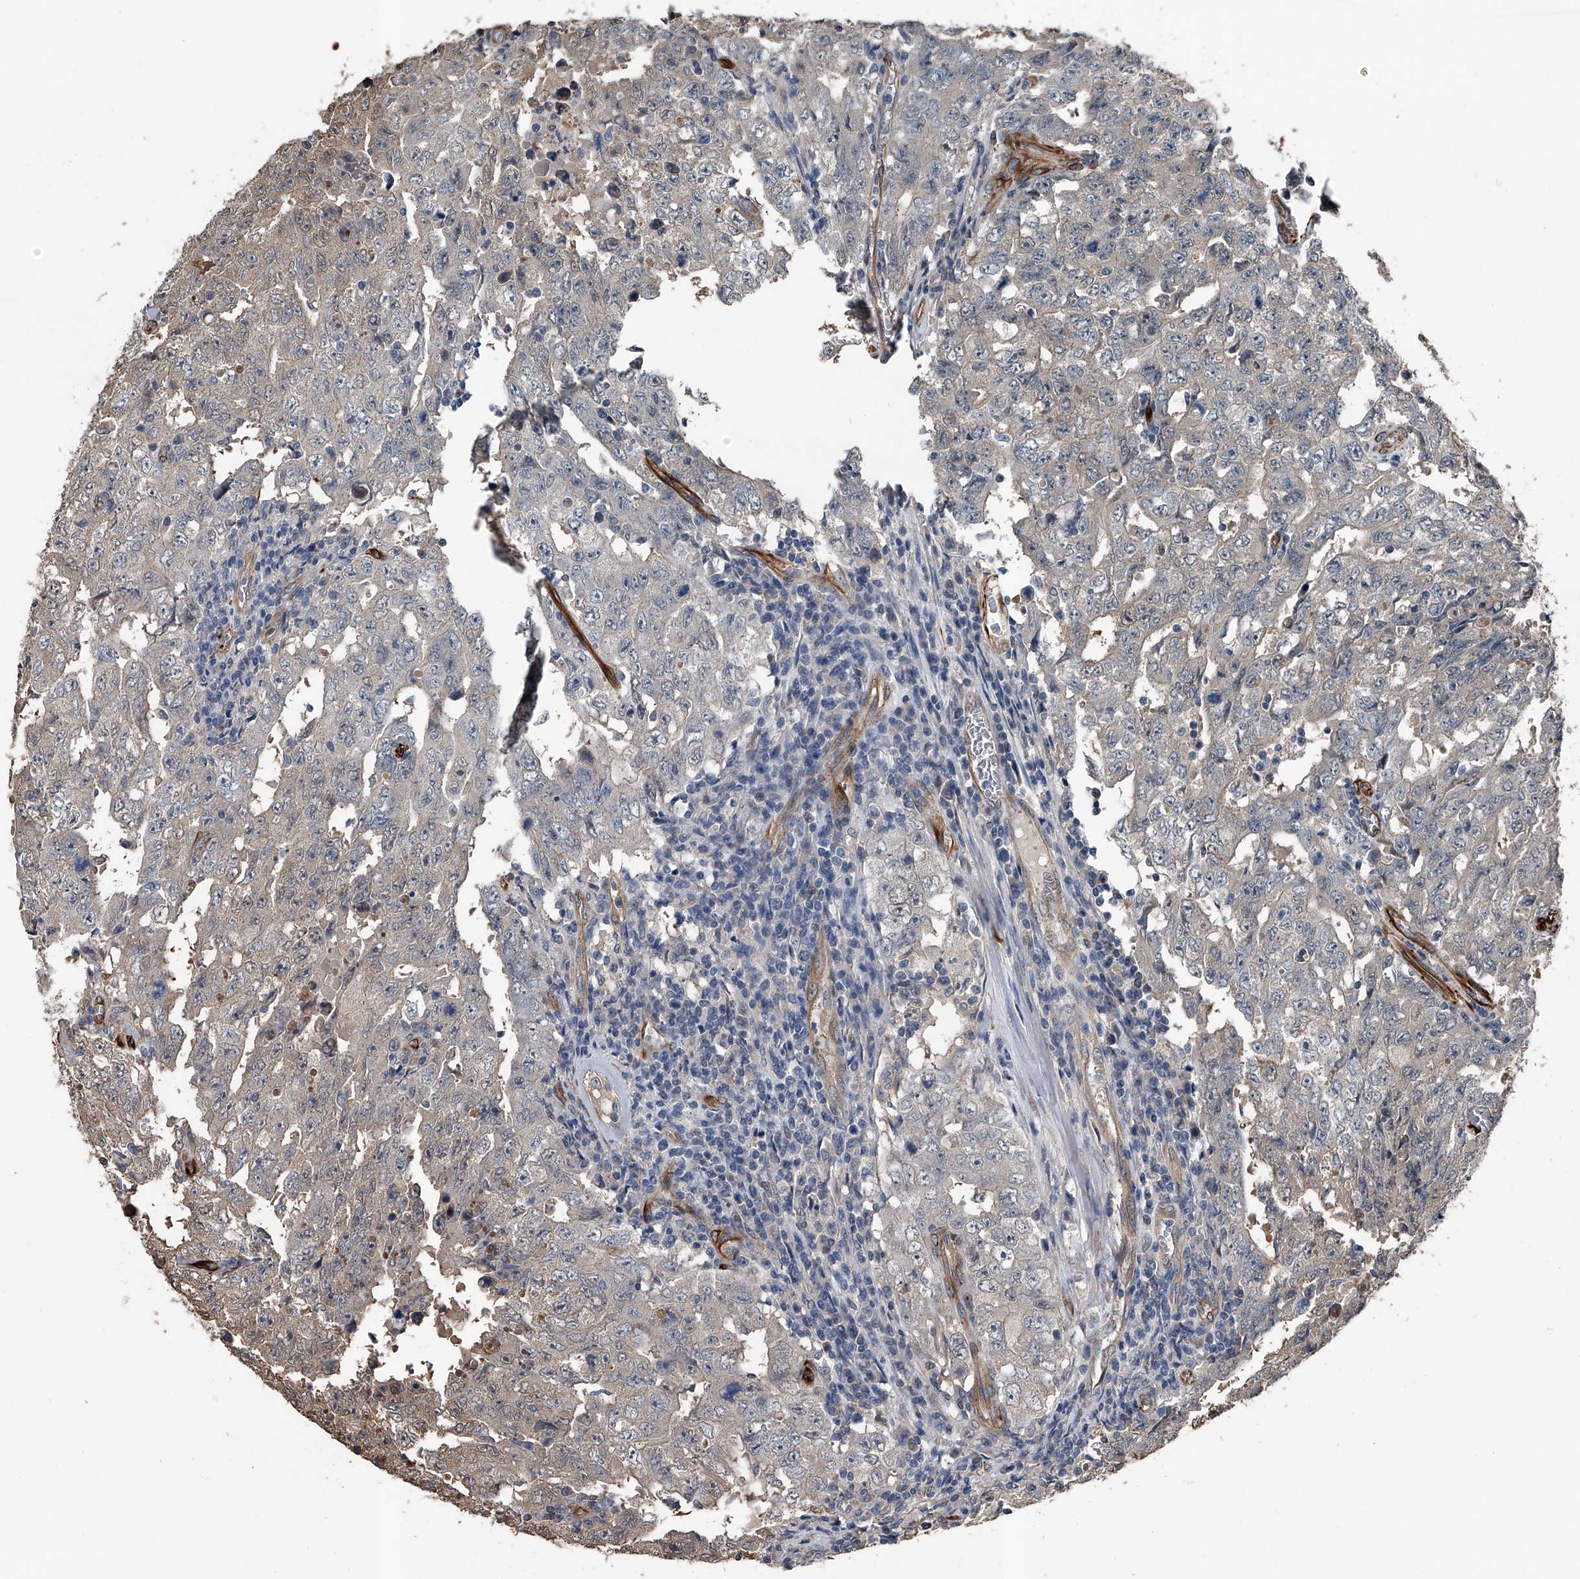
{"staining": {"intensity": "weak", "quantity": "<25%", "location": "cytoplasmic/membranous"}, "tissue": "testis cancer", "cell_type": "Tumor cells", "image_type": "cancer", "snomed": [{"axis": "morphology", "description": "Carcinoma, Embryonal, NOS"}, {"axis": "topography", "description": "Testis"}], "caption": "DAB immunohistochemical staining of testis cancer (embryonal carcinoma) shows no significant expression in tumor cells.", "gene": "LDLRAD2", "patient": {"sex": "male", "age": 26}}